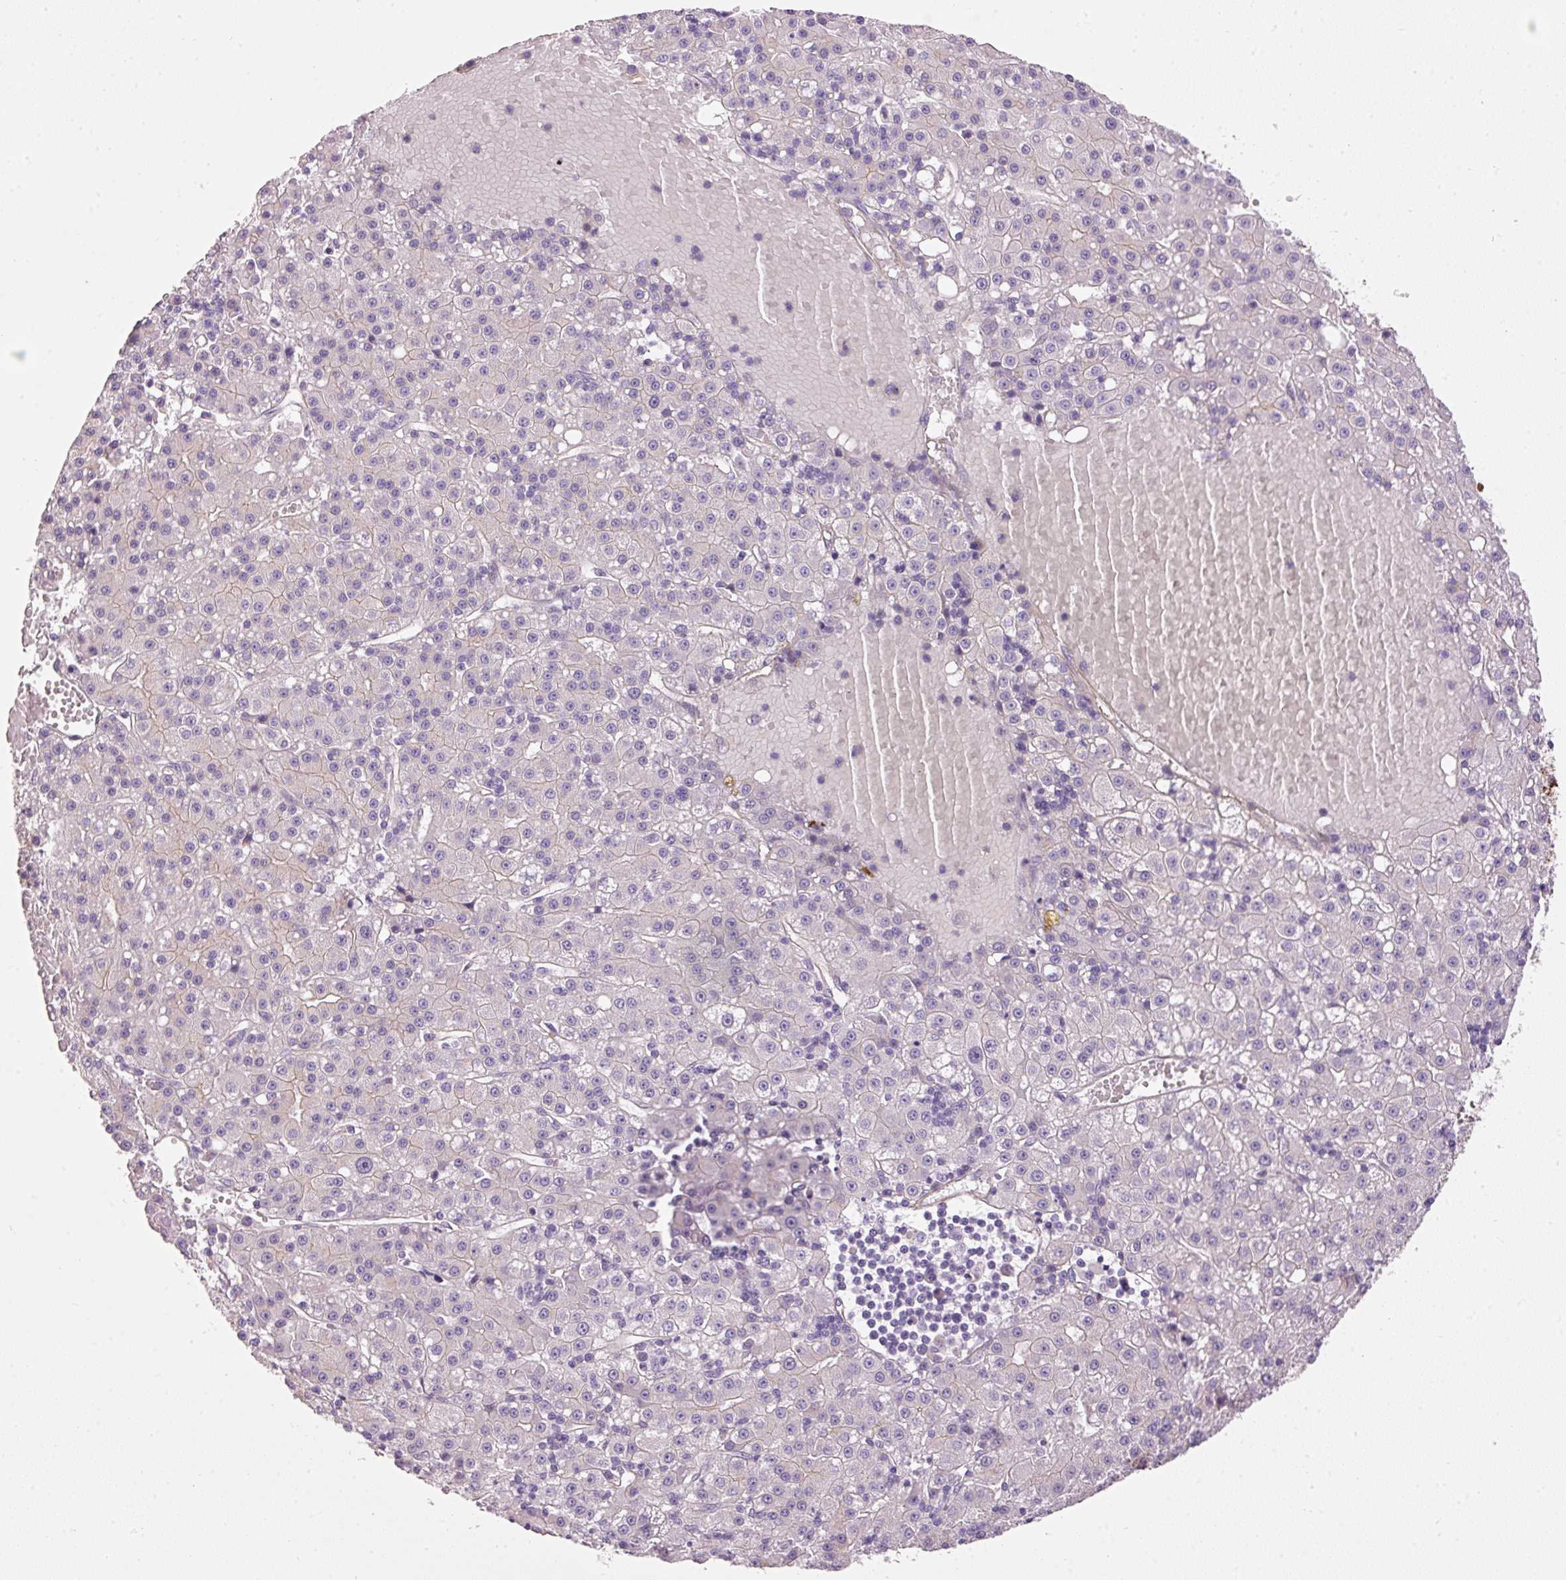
{"staining": {"intensity": "negative", "quantity": "none", "location": "none"}, "tissue": "liver cancer", "cell_type": "Tumor cells", "image_type": "cancer", "snomed": [{"axis": "morphology", "description": "Carcinoma, Hepatocellular, NOS"}, {"axis": "topography", "description": "Liver"}], "caption": "The photomicrograph demonstrates no significant staining in tumor cells of liver hepatocellular carcinoma. (Brightfield microscopy of DAB immunohistochemistry (IHC) at high magnification).", "gene": "OSR2", "patient": {"sex": "male", "age": 76}}